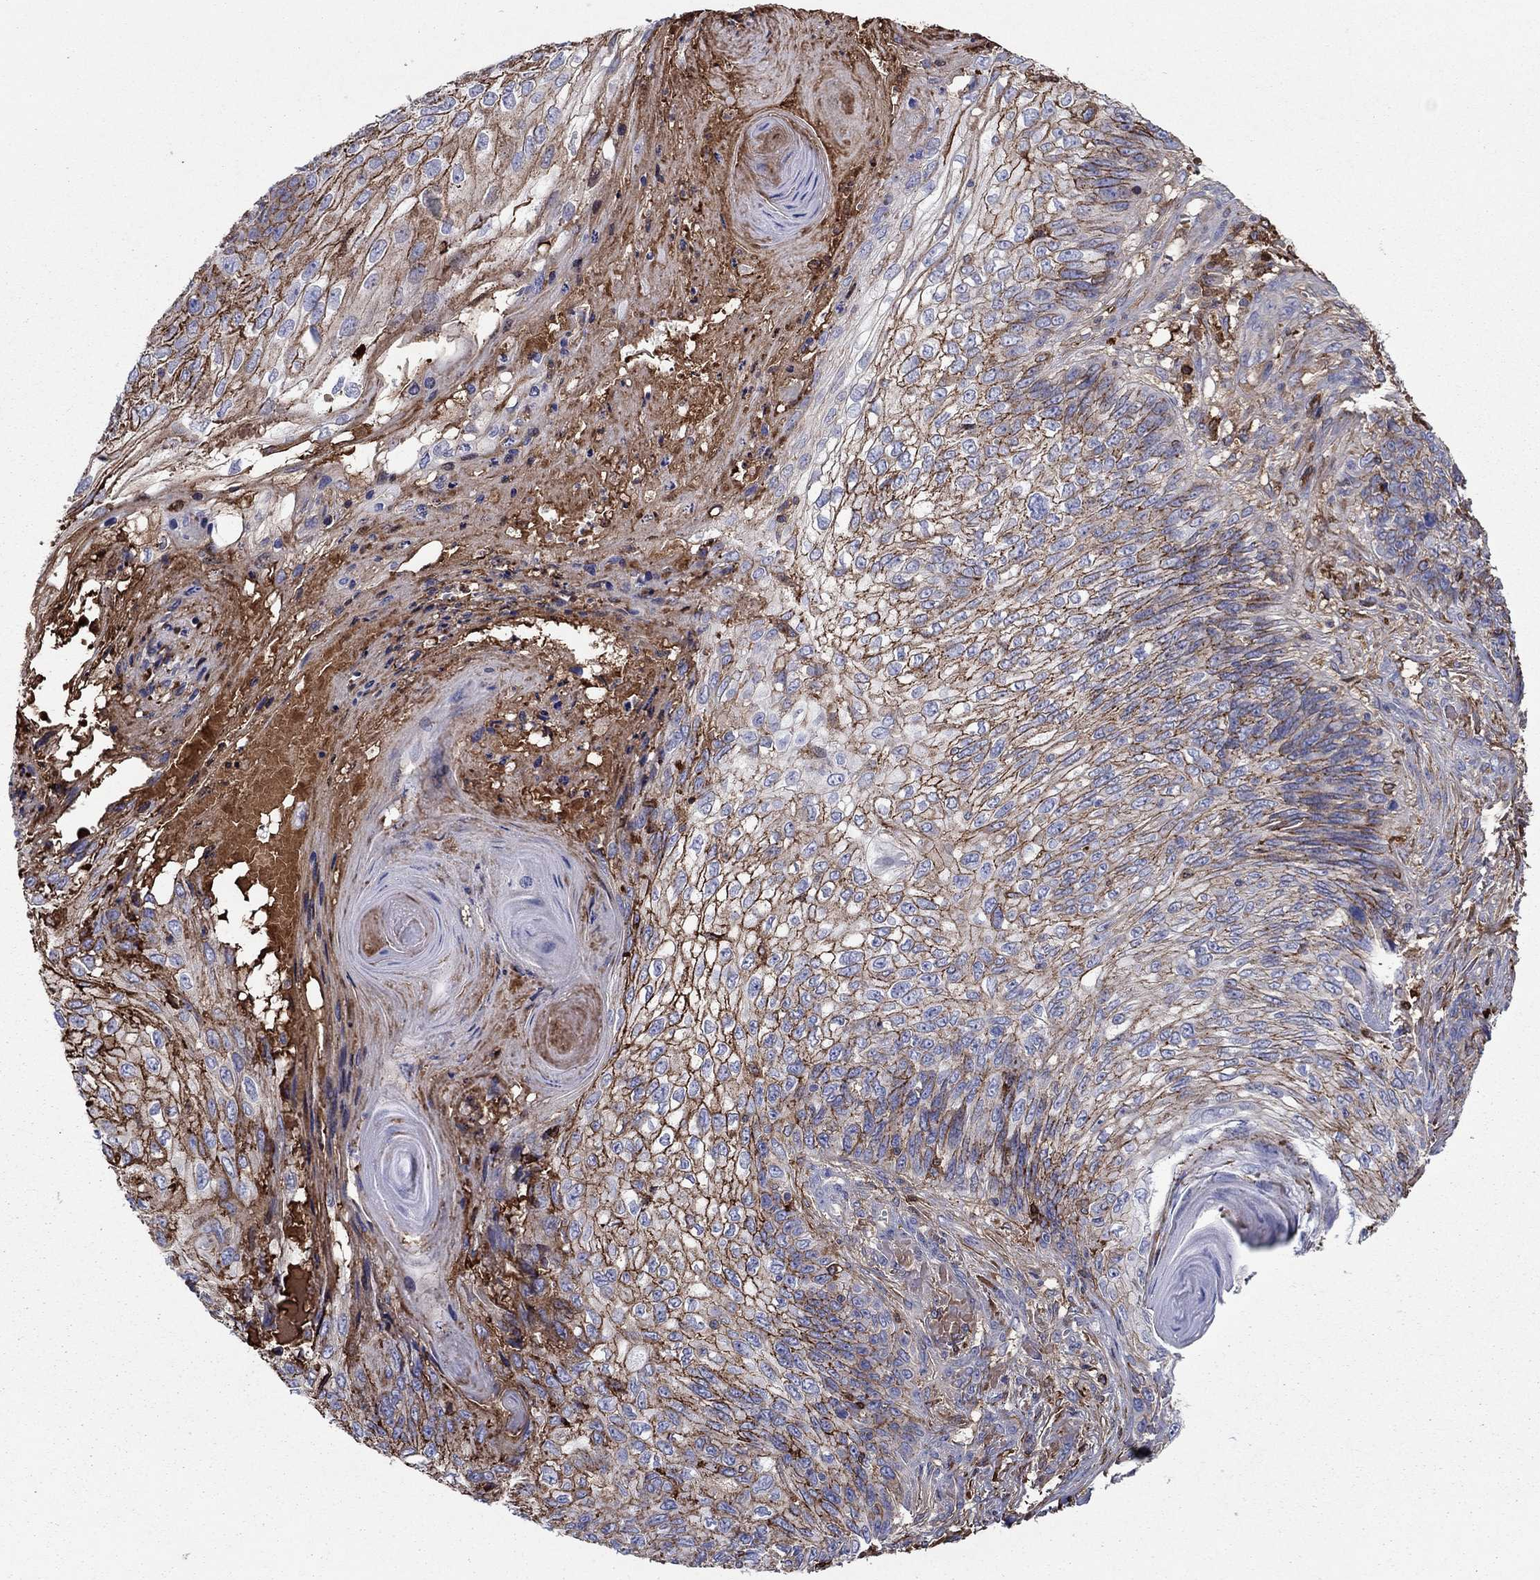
{"staining": {"intensity": "strong", "quantity": "25%-75%", "location": "cytoplasmic/membranous"}, "tissue": "skin cancer", "cell_type": "Tumor cells", "image_type": "cancer", "snomed": [{"axis": "morphology", "description": "Squamous cell carcinoma, NOS"}, {"axis": "topography", "description": "Skin"}], "caption": "This histopathology image reveals skin cancer (squamous cell carcinoma) stained with IHC to label a protein in brown. The cytoplasmic/membranous of tumor cells show strong positivity for the protein. Nuclei are counter-stained blue.", "gene": "HPX", "patient": {"sex": "male", "age": 92}}